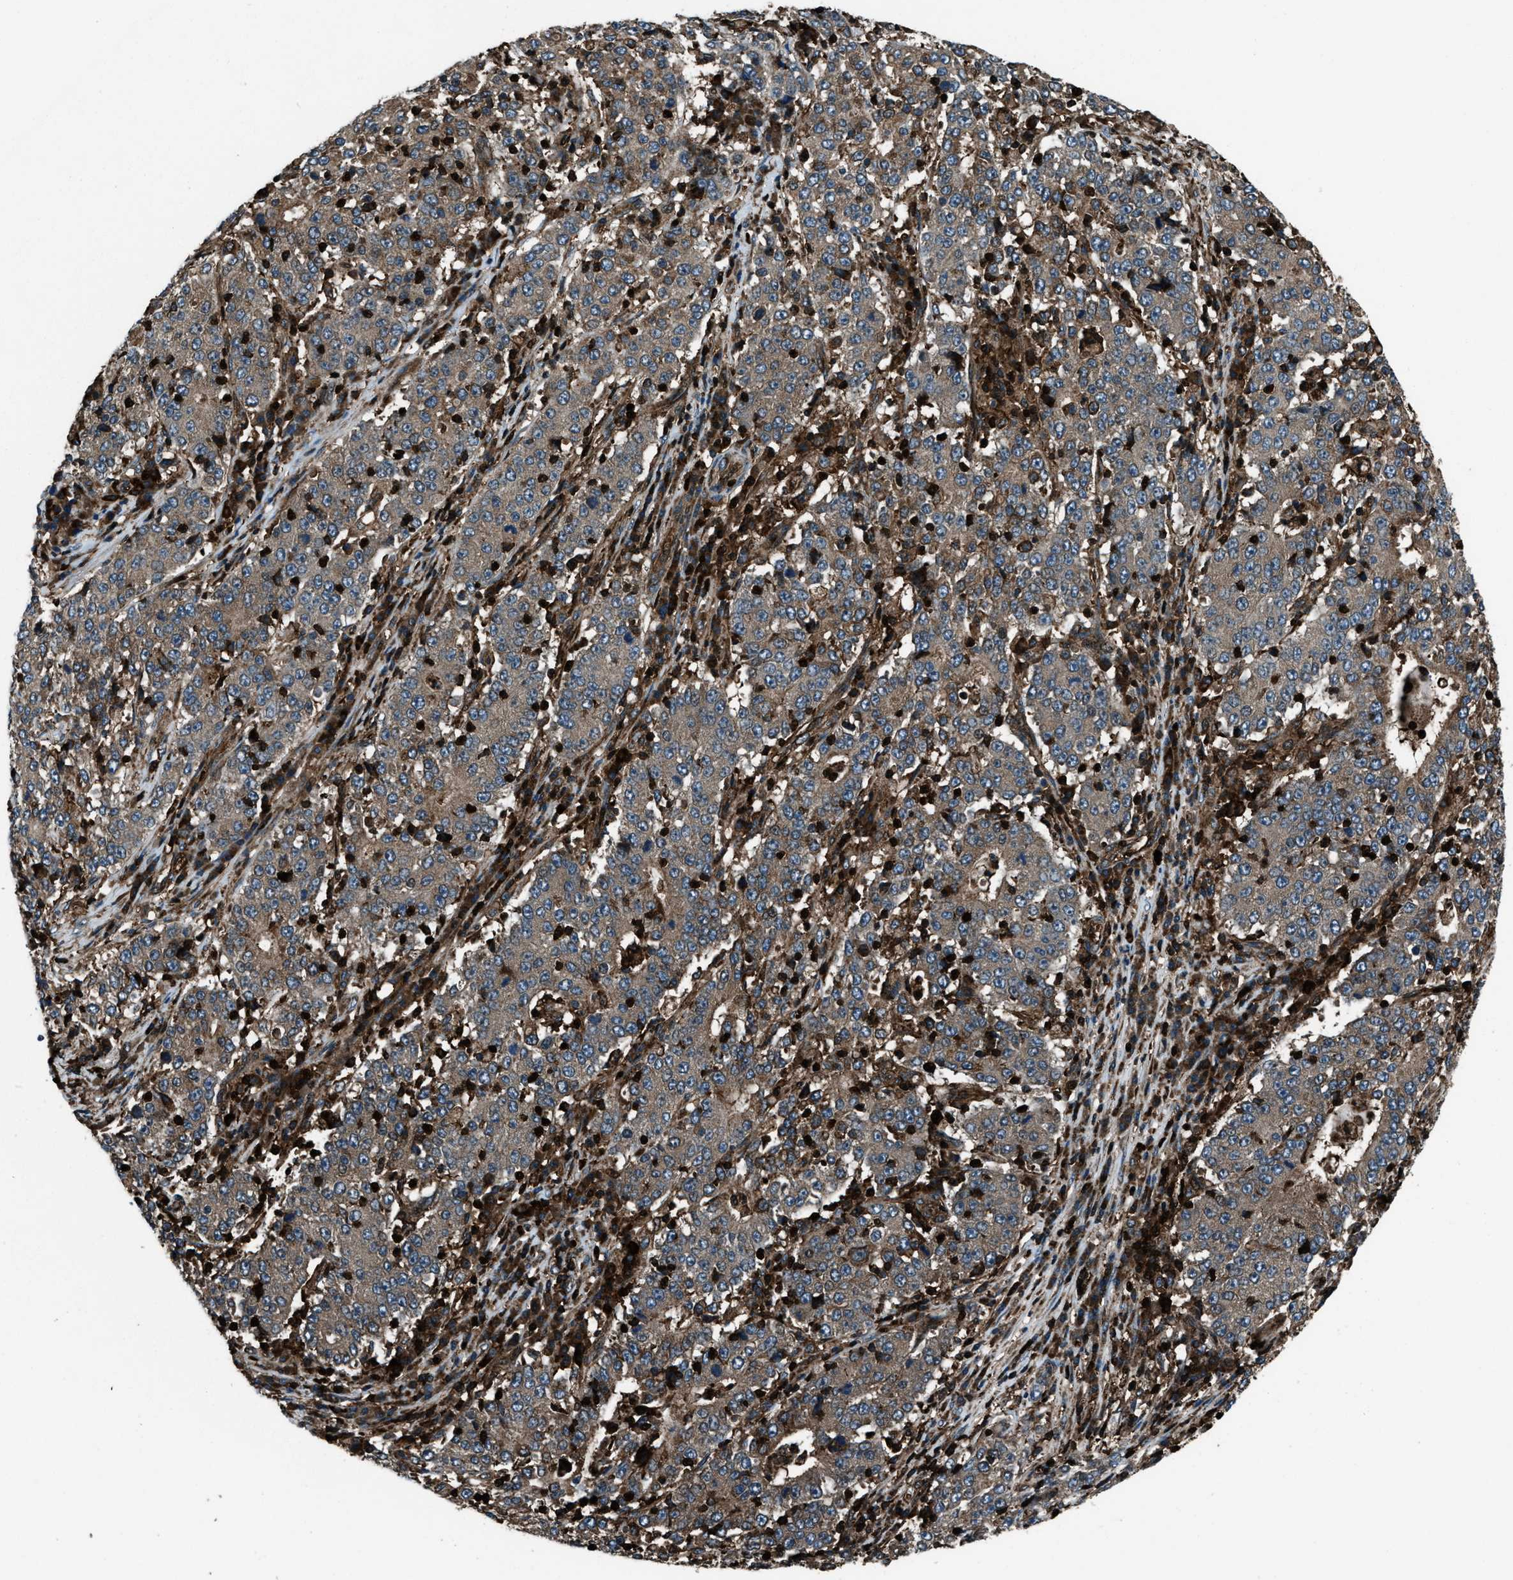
{"staining": {"intensity": "moderate", "quantity": ">75%", "location": "cytoplasmic/membranous"}, "tissue": "stomach cancer", "cell_type": "Tumor cells", "image_type": "cancer", "snomed": [{"axis": "morphology", "description": "Adenocarcinoma, NOS"}, {"axis": "topography", "description": "Stomach"}], "caption": "DAB immunohistochemical staining of human stomach adenocarcinoma reveals moderate cytoplasmic/membranous protein positivity in approximately >75% of tumor cells.", "gene": "SNX30", "patient": {"sex": "male", "age": 59}}